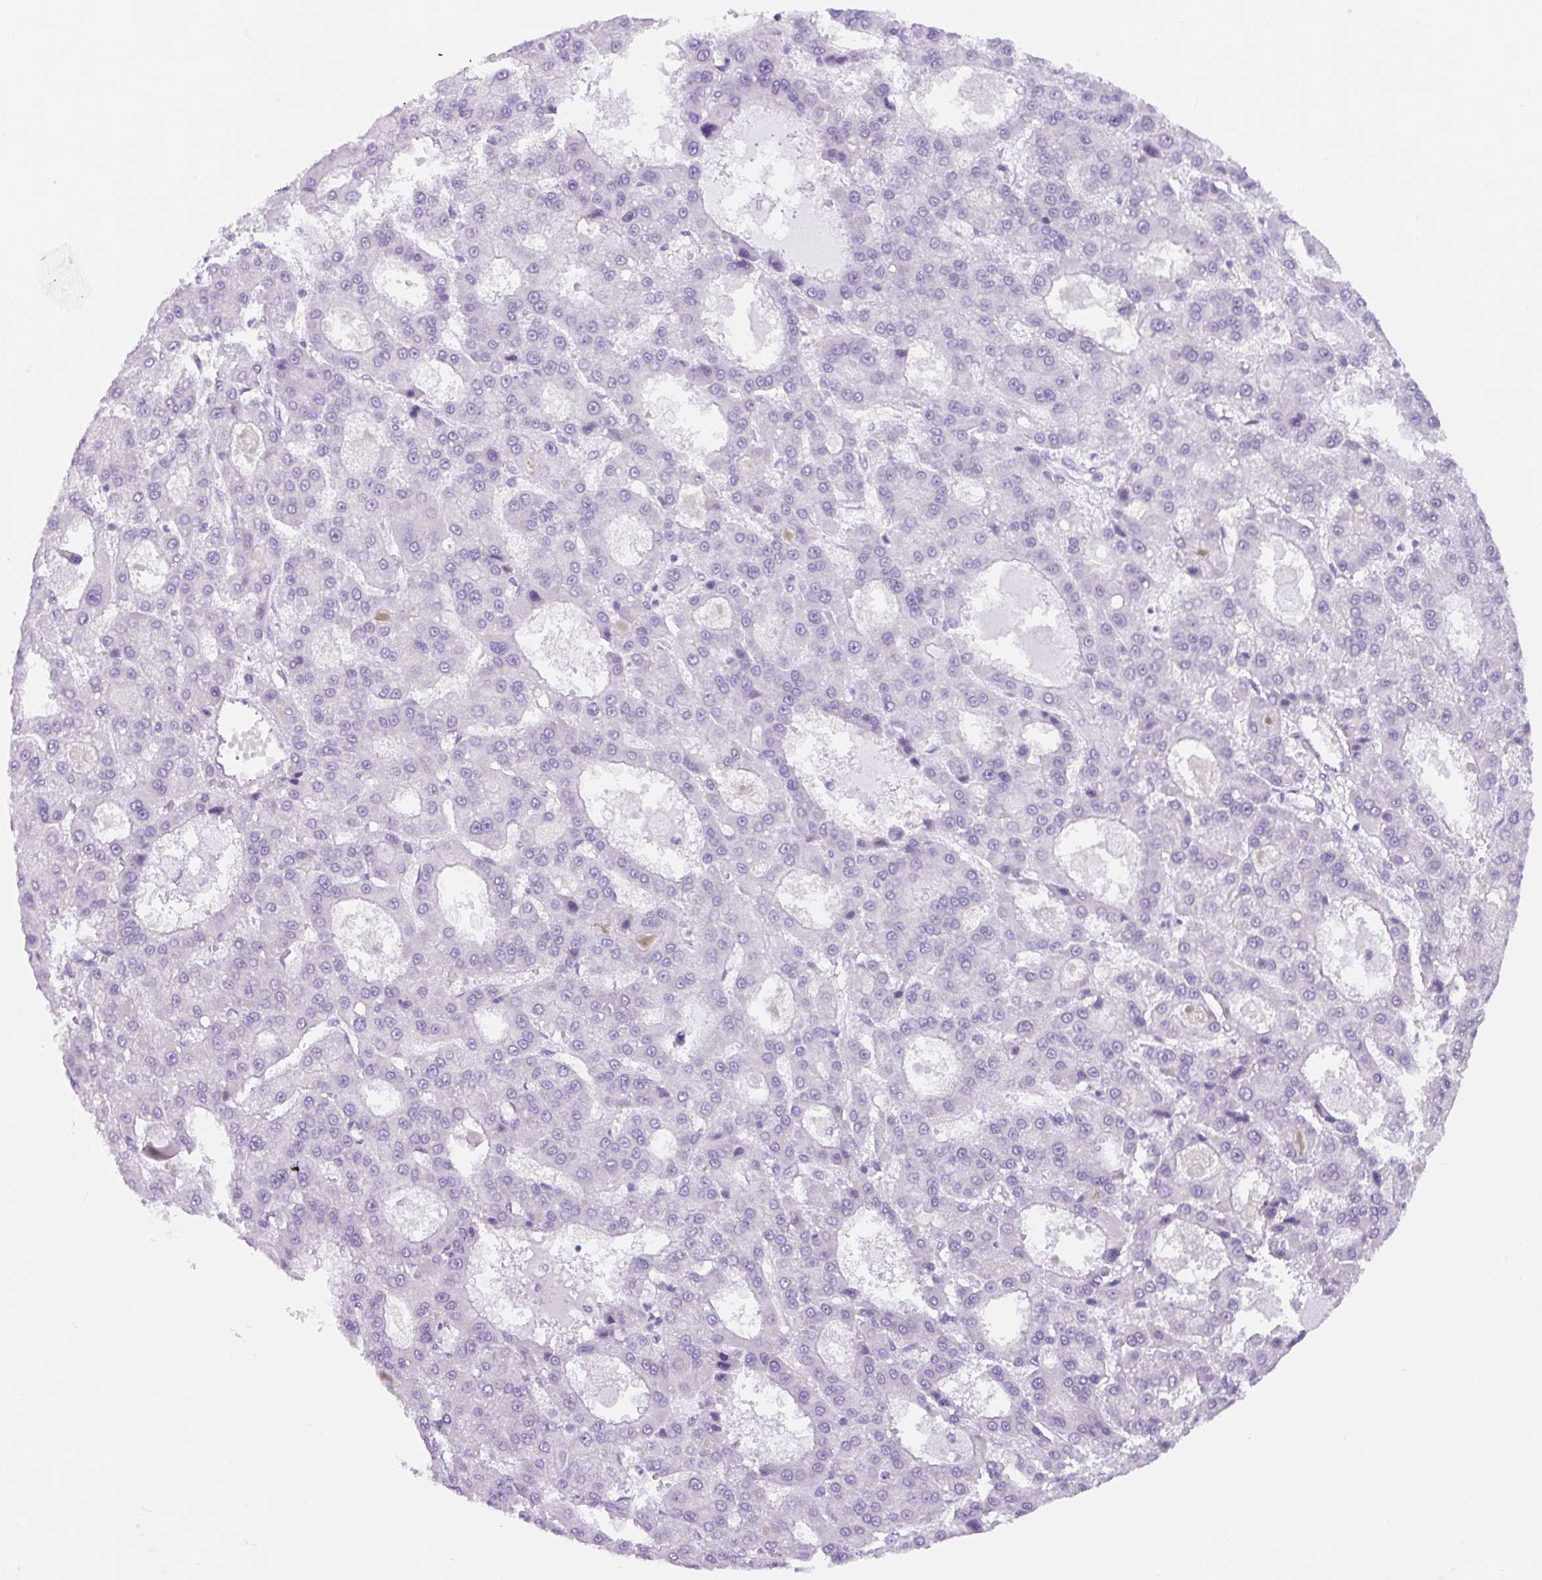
{"staining": {"intensity": "negative", "quantity": "none", "location": "none"}, "tissue": "liver cancer", "cell_type": "Tumor cells", "image_type": "cancer", "snomed": [{"axis": "morphology", "description": "Carcinoma, Hepatocellular, NOS"}, {"axis": "topography", "description": "Liver"}], "caption": "The image shows no staining of tumor cells in liver cancer (hepatocellular carcinoma).", "gene": "ADAMTS19", "patient": {"sex": "male", "age": 70}}